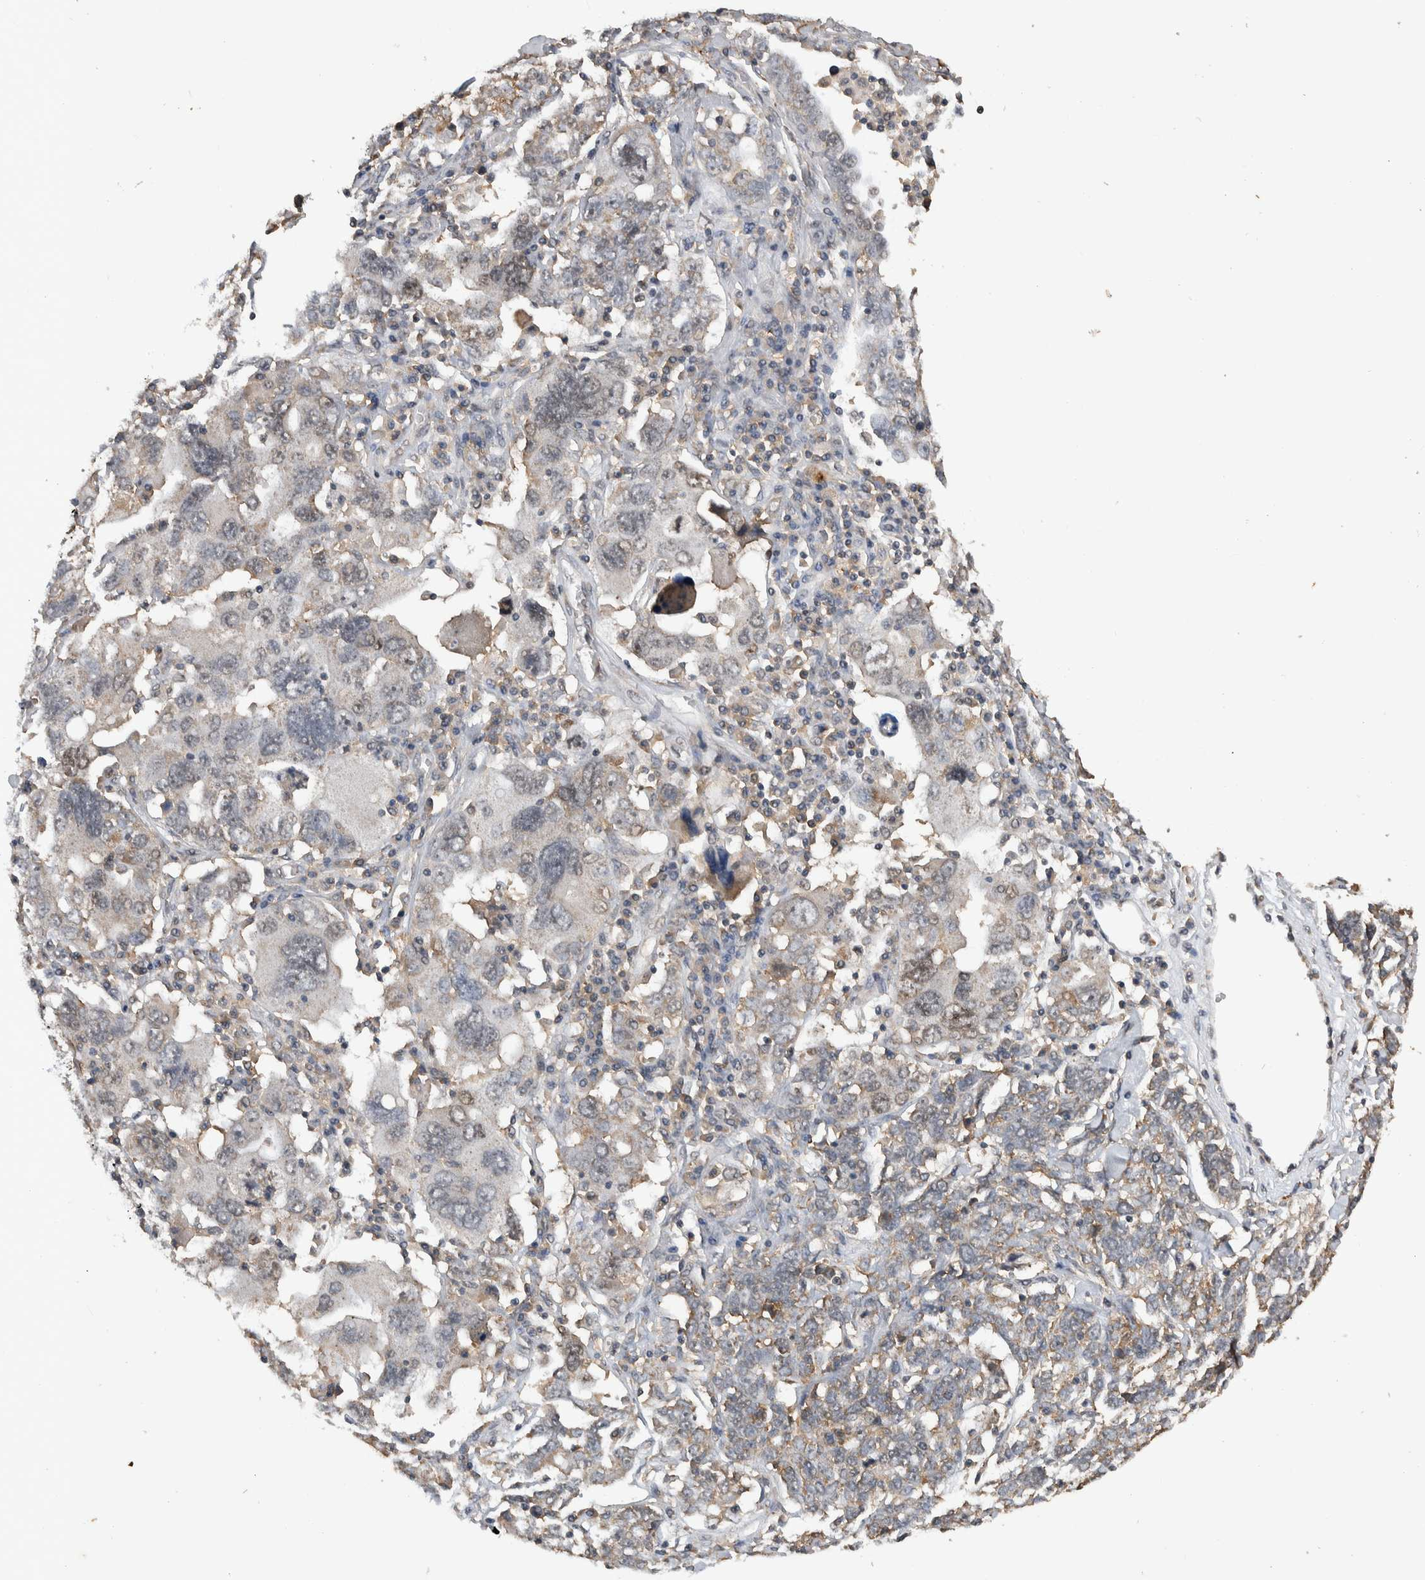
{"staining": {"intensity": "weak", "quantity": "<25%", "location": "nuclear"}, "tissue": "ovarian cancer", "cell_type": "Tumor cells", "image_type": "cancer", "snomed": [{"axis": "morphology", "description": "Carcinoma, endometroid"}, {"axis": "topography", "description": "Ovary"}], "caption": "The photomicrograph displays no significant staining in tumor cells of ovarian cancer. (Immunohistochemistry (ihc), brightfield microscopy, high magnification).", "gene": "DVL2", "patient": {"sex": "female", "age": 62}}